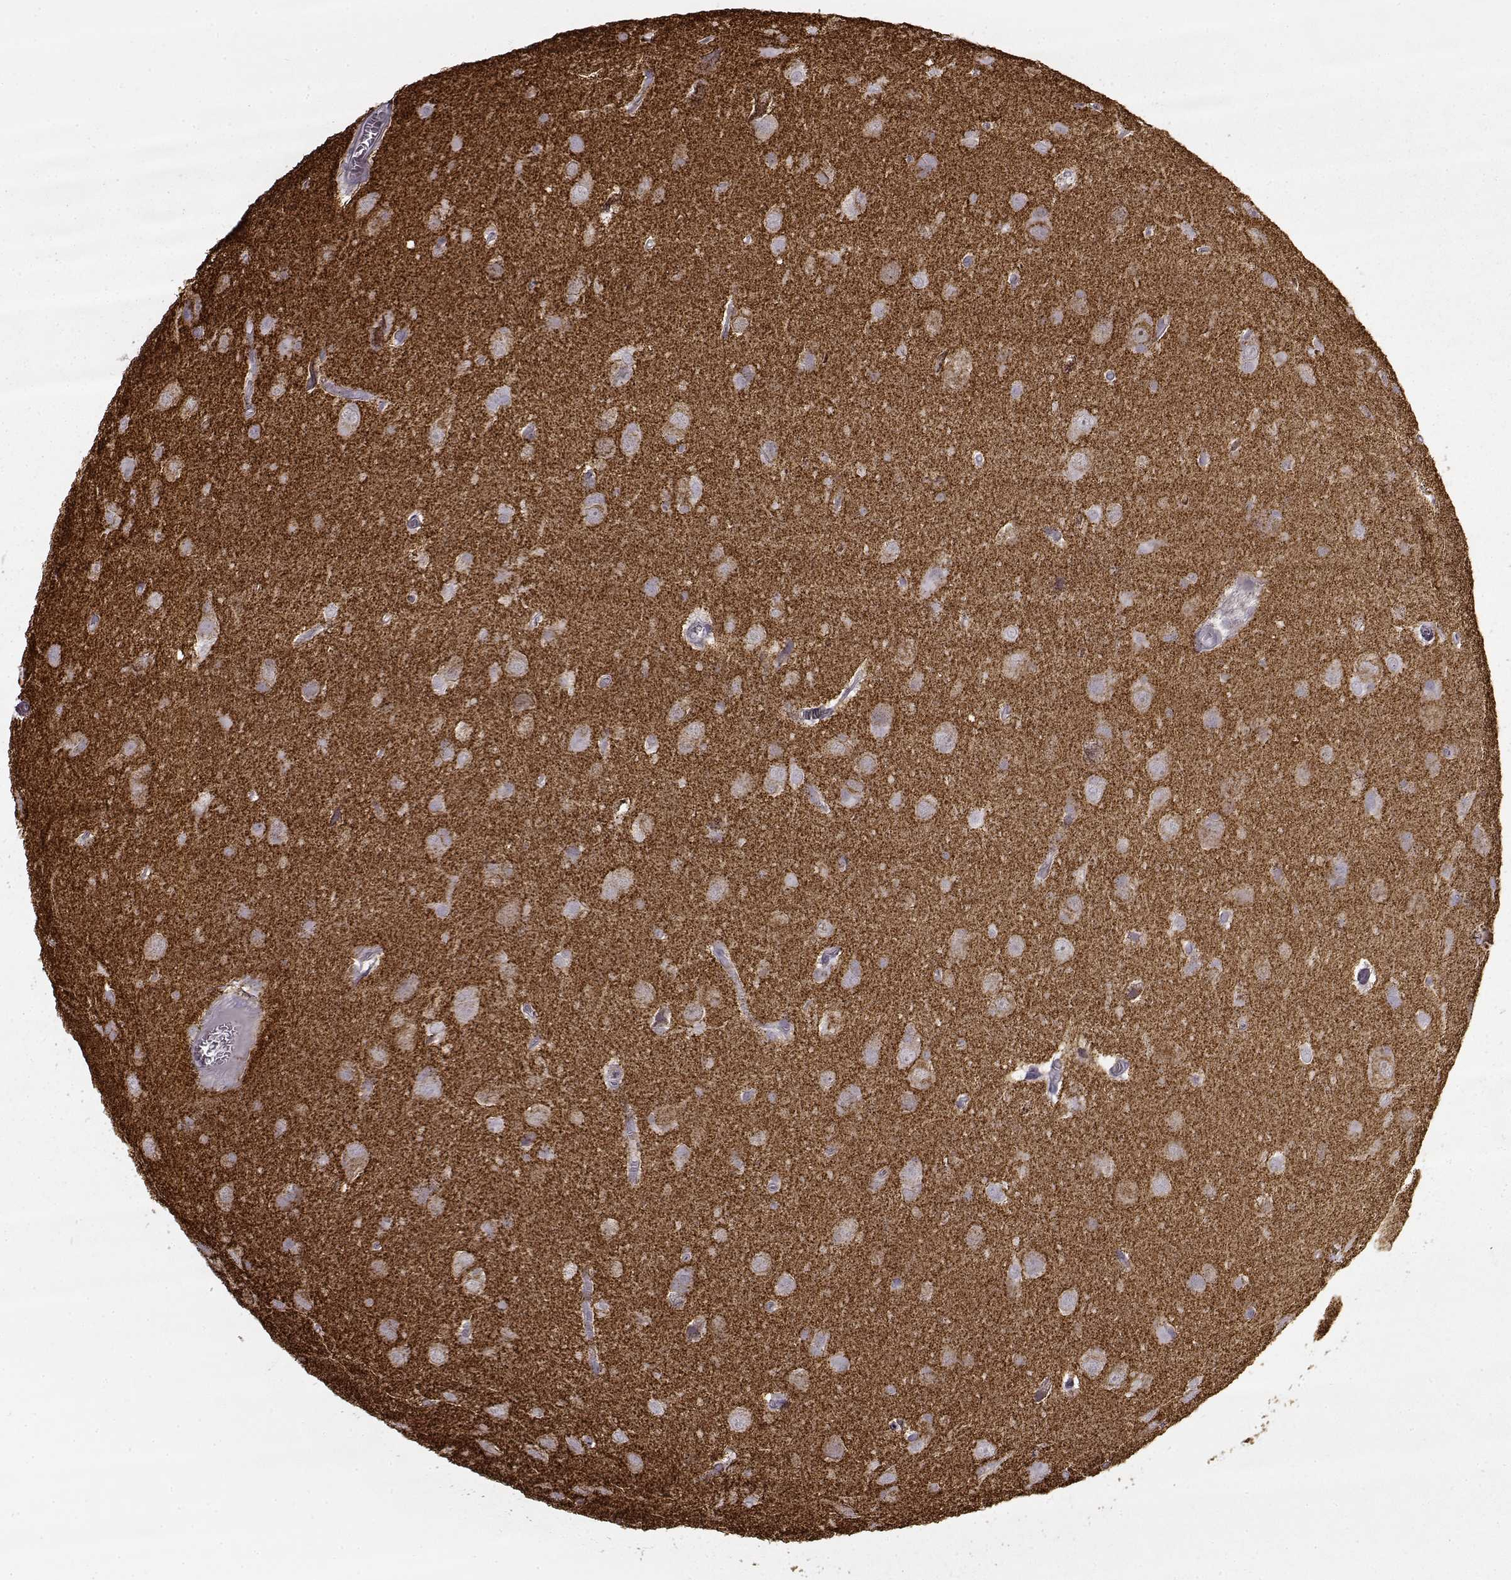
{"staining": {"intensity": "negative", "quantity": "none", "location": "none"}, "tissue": "glioma", "cell_type": "Tumor cells", "image_type": "cancer", "snomed": [{"axis": "morphology", "description": "Glioma, malignant, Low grade"}, {"axis": "topography", "description": "Brain"}], "caption": "DAB (3,3'-diaminobenzidine) immunohistochemical staining of glioma reveals no significant expression in tumor cells.", "gene": "SNCA", "patient": {"sex": "male", "age": 58}}